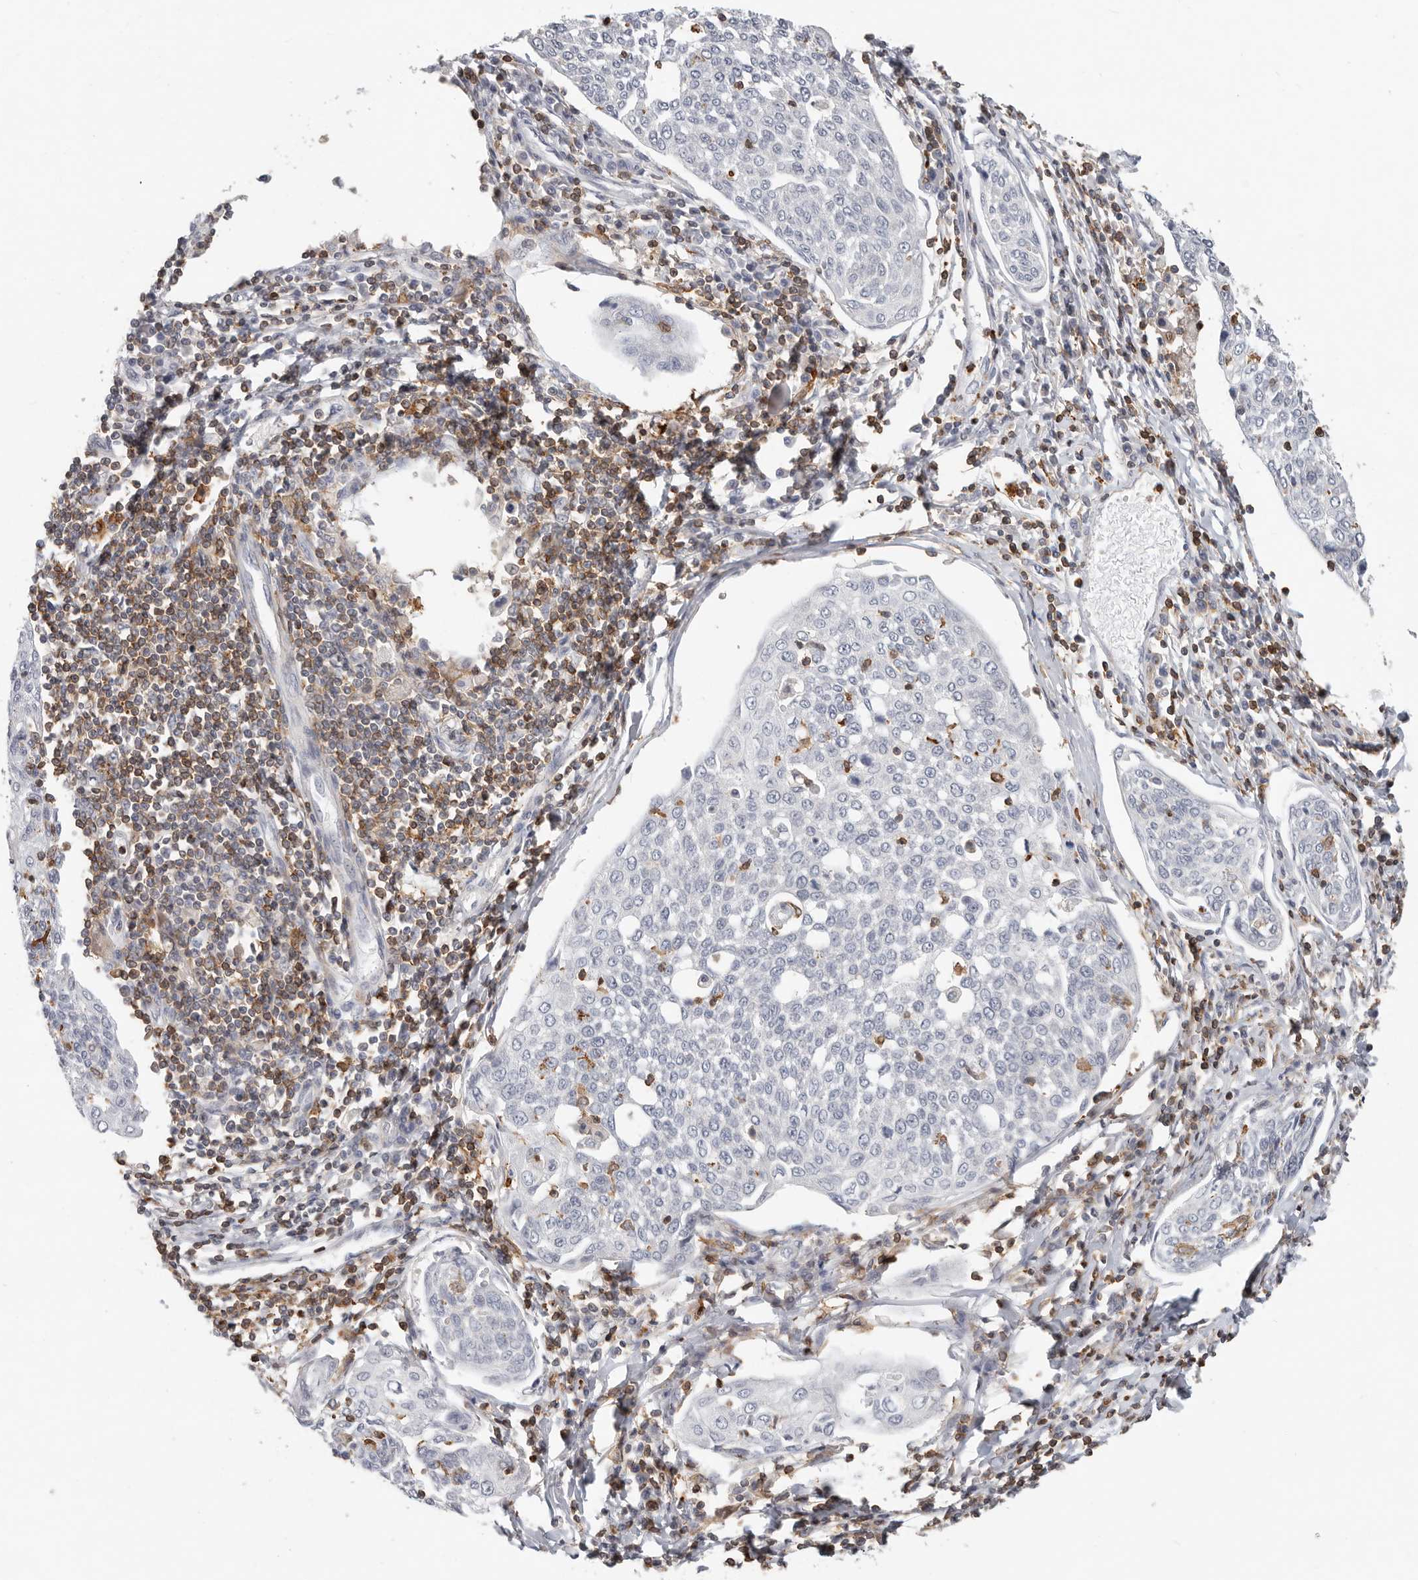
{"staining": {"intensity": "negative", "quantity": "none", "location": "none"}, "tissue": "cervical cancer", "cell_type": "Tumor cells", "image_type": "cancer", "snomed": [{"axis": "morphology", "description": "Squamous cell carcinoma, NOS"}, {"axis": "topography", "description": "Cervix"}], "caption": "Immunohistochemistry histopathology image of cervical cancer stained for a protein (brown), which exhibits no staining in tumor cells.", "gene": "TMEM63B", "patient": {"sex": "female", "age": 34}}